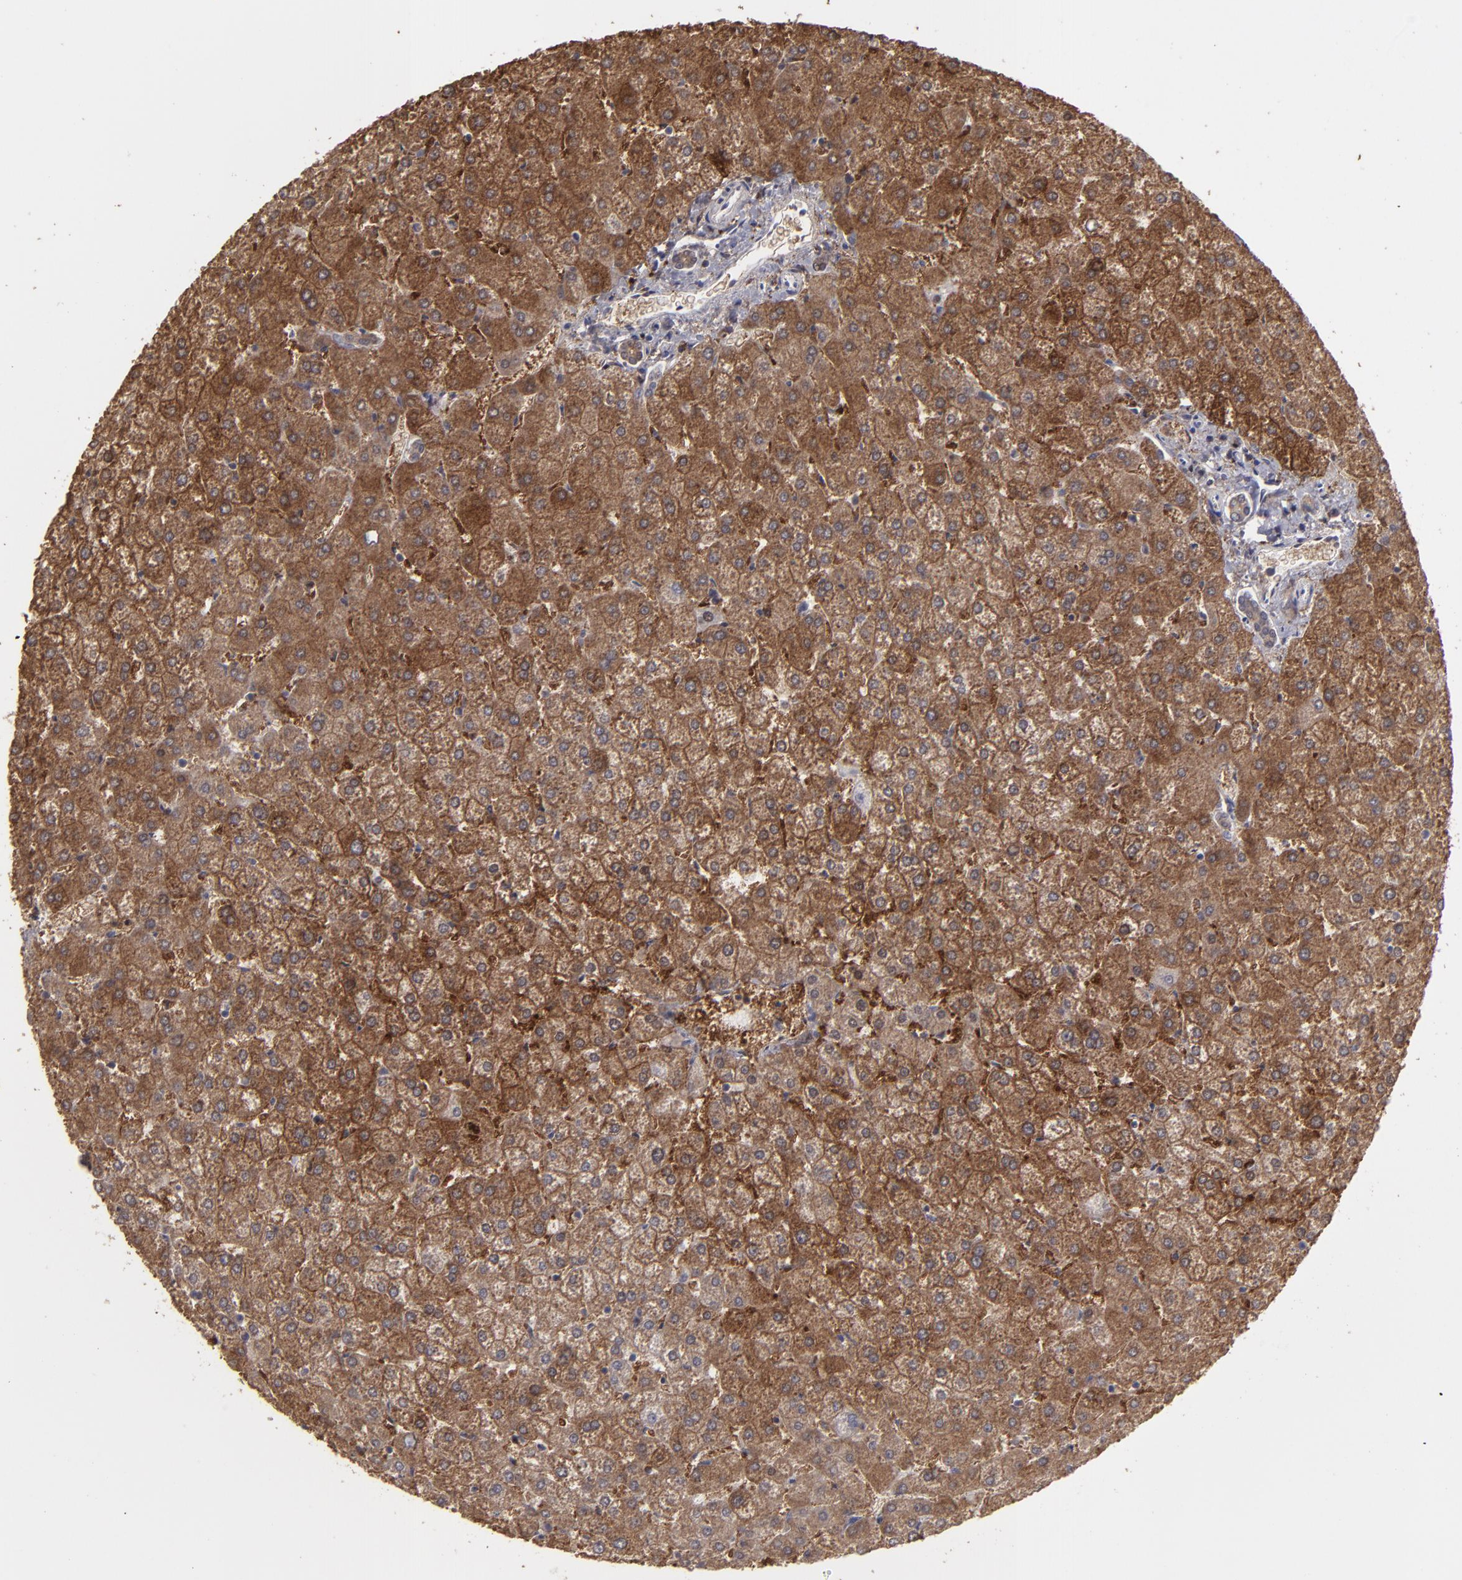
{"staining": {"intensity": "moderate", "quantity": ">75%", "location": "cytoplasmic/membranous"}, "tissue": "liver", "cell_type": "Cholangiocytes", "image_type": "normal", "snomed": [{"axis": "morphology", "description": "Normal tissue, NOS"}, {"axis": "topography", "description": "Liver"}], "caption": "Cholangiocytes exhibit medium levels of moderate cytoplasmic/membranous expression in approximately >75% of cells in benign human liver. (Brightfield microscopy of DAB IHC at high magnification).", "gene": "SEMA3G", "patient": {"sex": "female", "age": 32}}